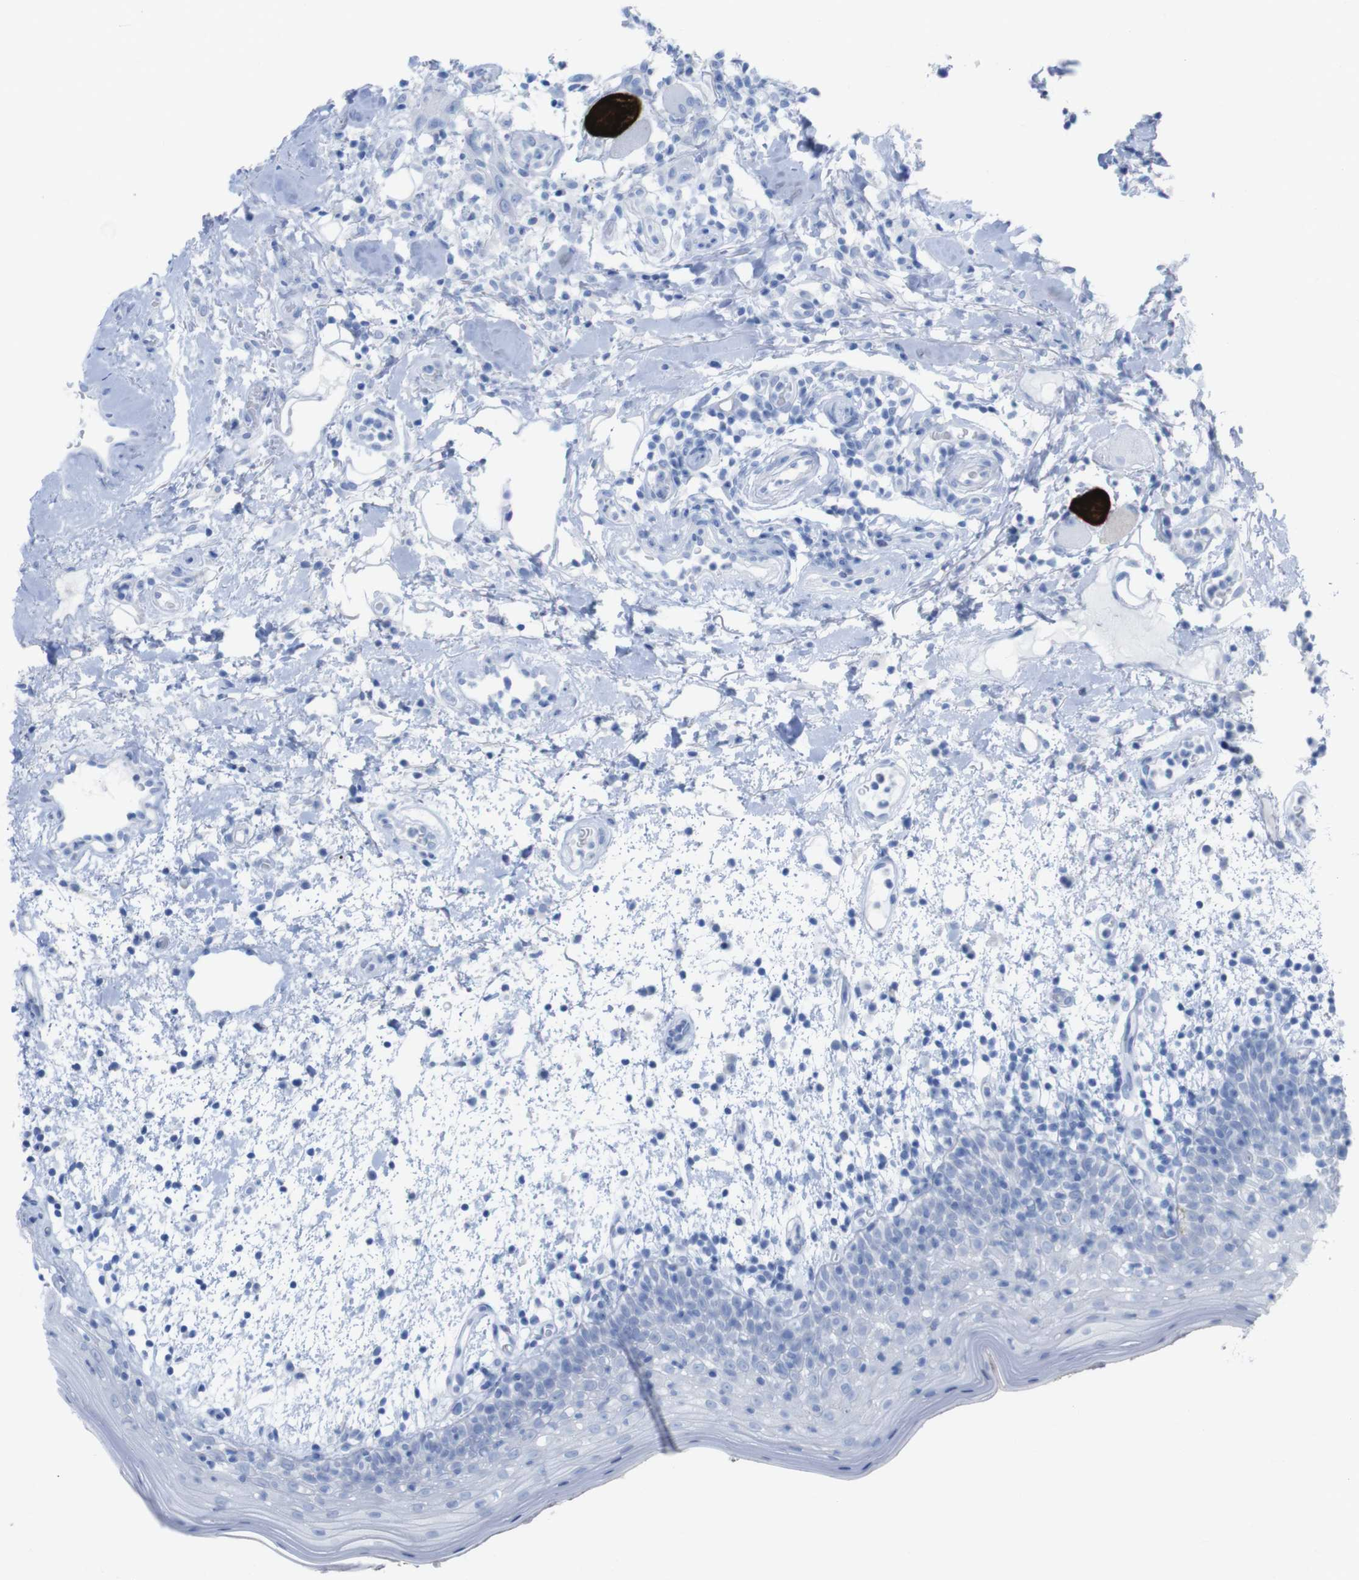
{"staining": {"intensity": "negative", "quantity": "none", "location": "none"}, "tissue": "oral mucosa", "cell_type": "Squamous epithelial cells", "image_type": "normal", "snomed": [{"axis": "morphology", "description": "Normal tissue, NOS"}, {"axis": "morphology", "description": "Squamous cell carcinoma, NOS"}, {"axis": "topography", "description": "Skeletal muscle"}, {"axis": "topography", "description": "Oral tissue"}], "caption": "The photomicrograph reveals no significant staining in squamous epithelial cells of oral mucosa.", "gene": "MYH7", "patient": {"sex": "male", "age": 71}}